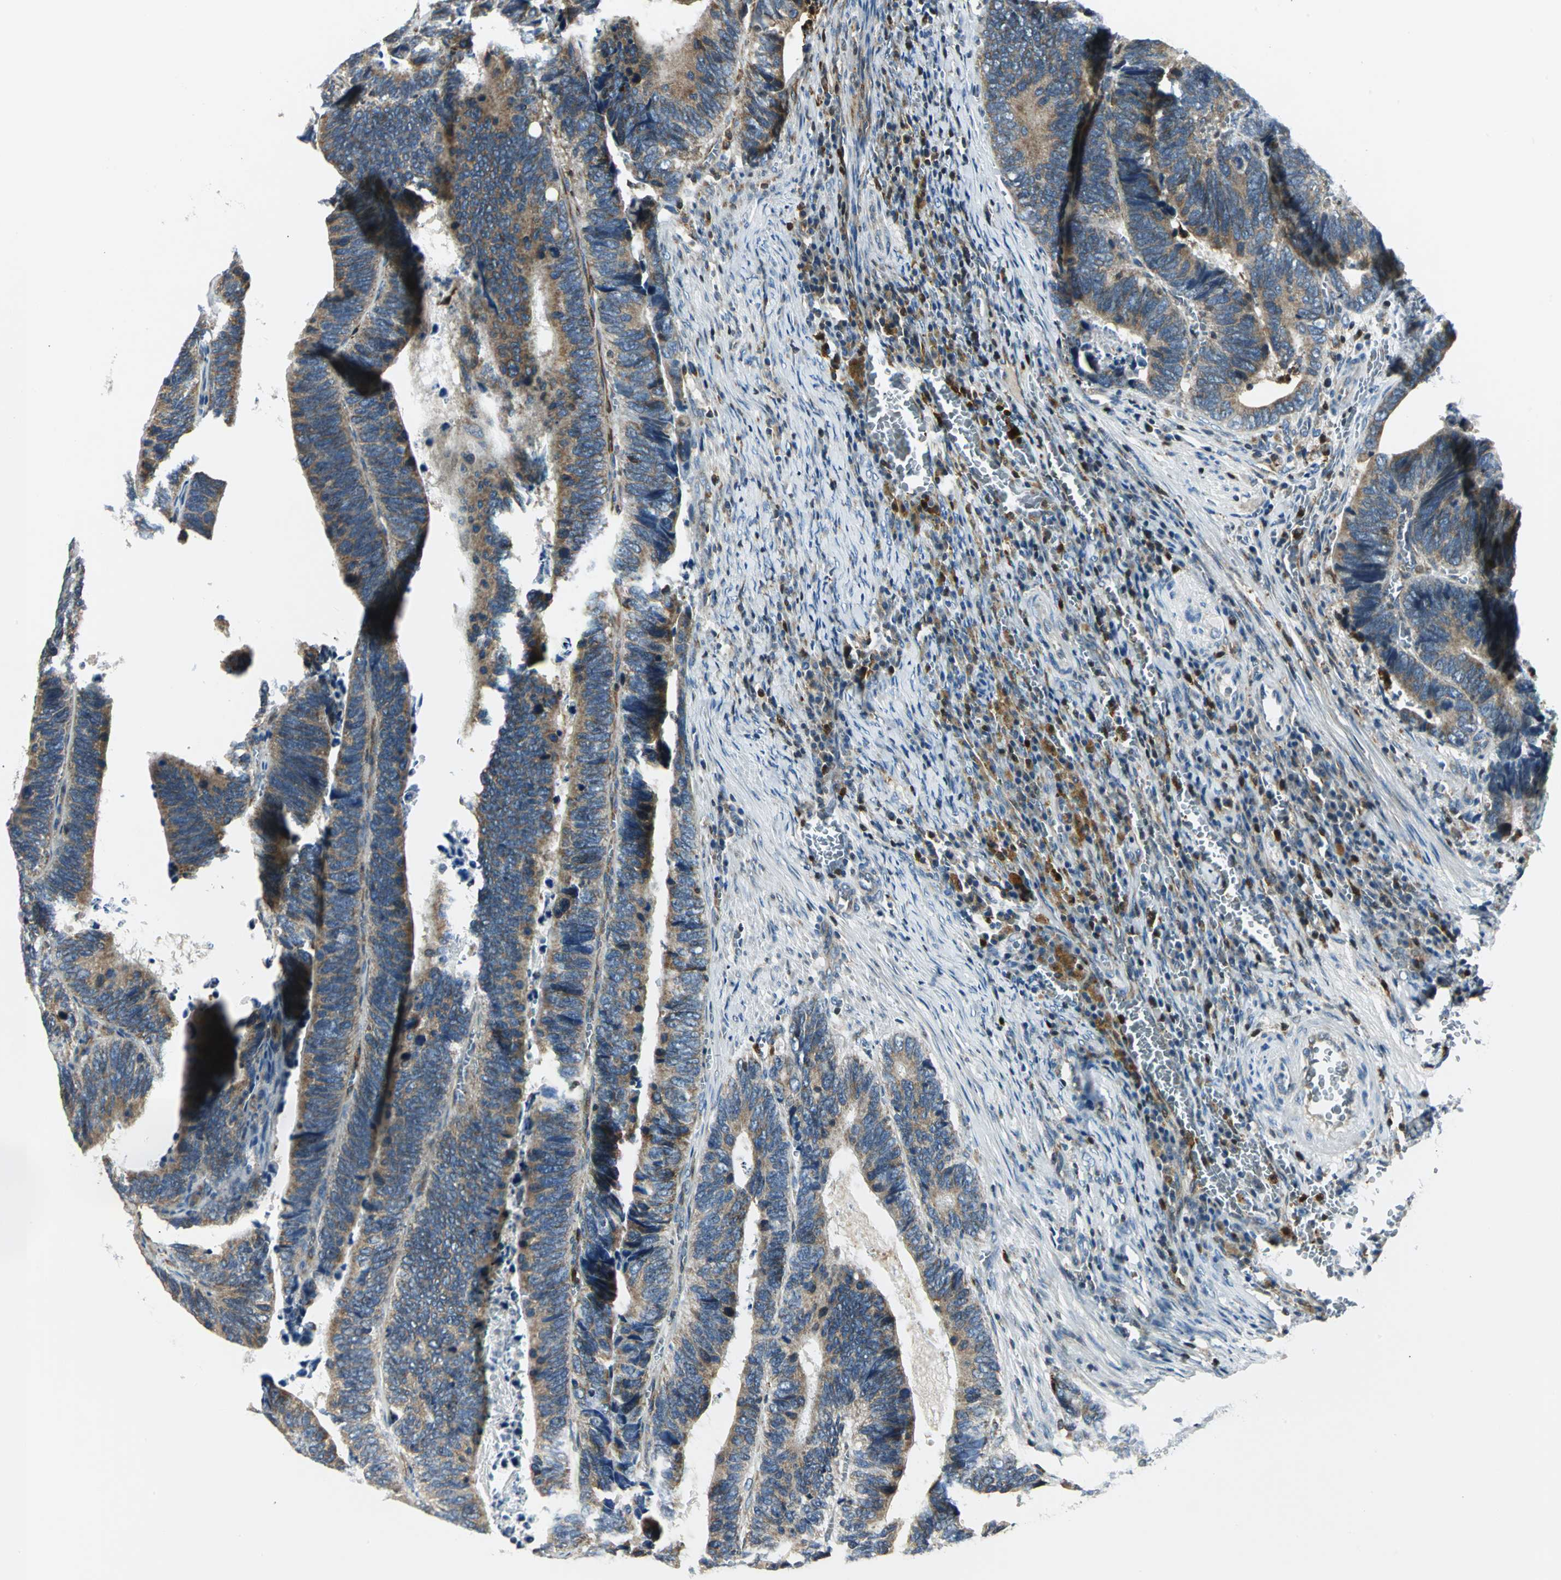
{"staining": {"intensity": "strong", "quantity": ">75%", "location": "cytoplasmic/membranous"}, "tissue": "colorectal cancer", "cell_type": "Tumor cells", "image_type": "cancer", "snomed": [{"axis": "morphology", "description": "Adenocarcinoma, NOS"}, {"axis": "topography", "description": "Colon"}], "caption": "Immunohistochemistry photomicrograph of neoplastic tissue: adenocarcinoma (colorectal) stained using immunohistochemistry reveals high levels of strong protein expression localized specifically in the cytoplasmic/membranous of tumor cells, appearing as a cytoplasmic/membranous brown color.", "gene": "USP40", "patient": {"sex": "male", "age": 72}}